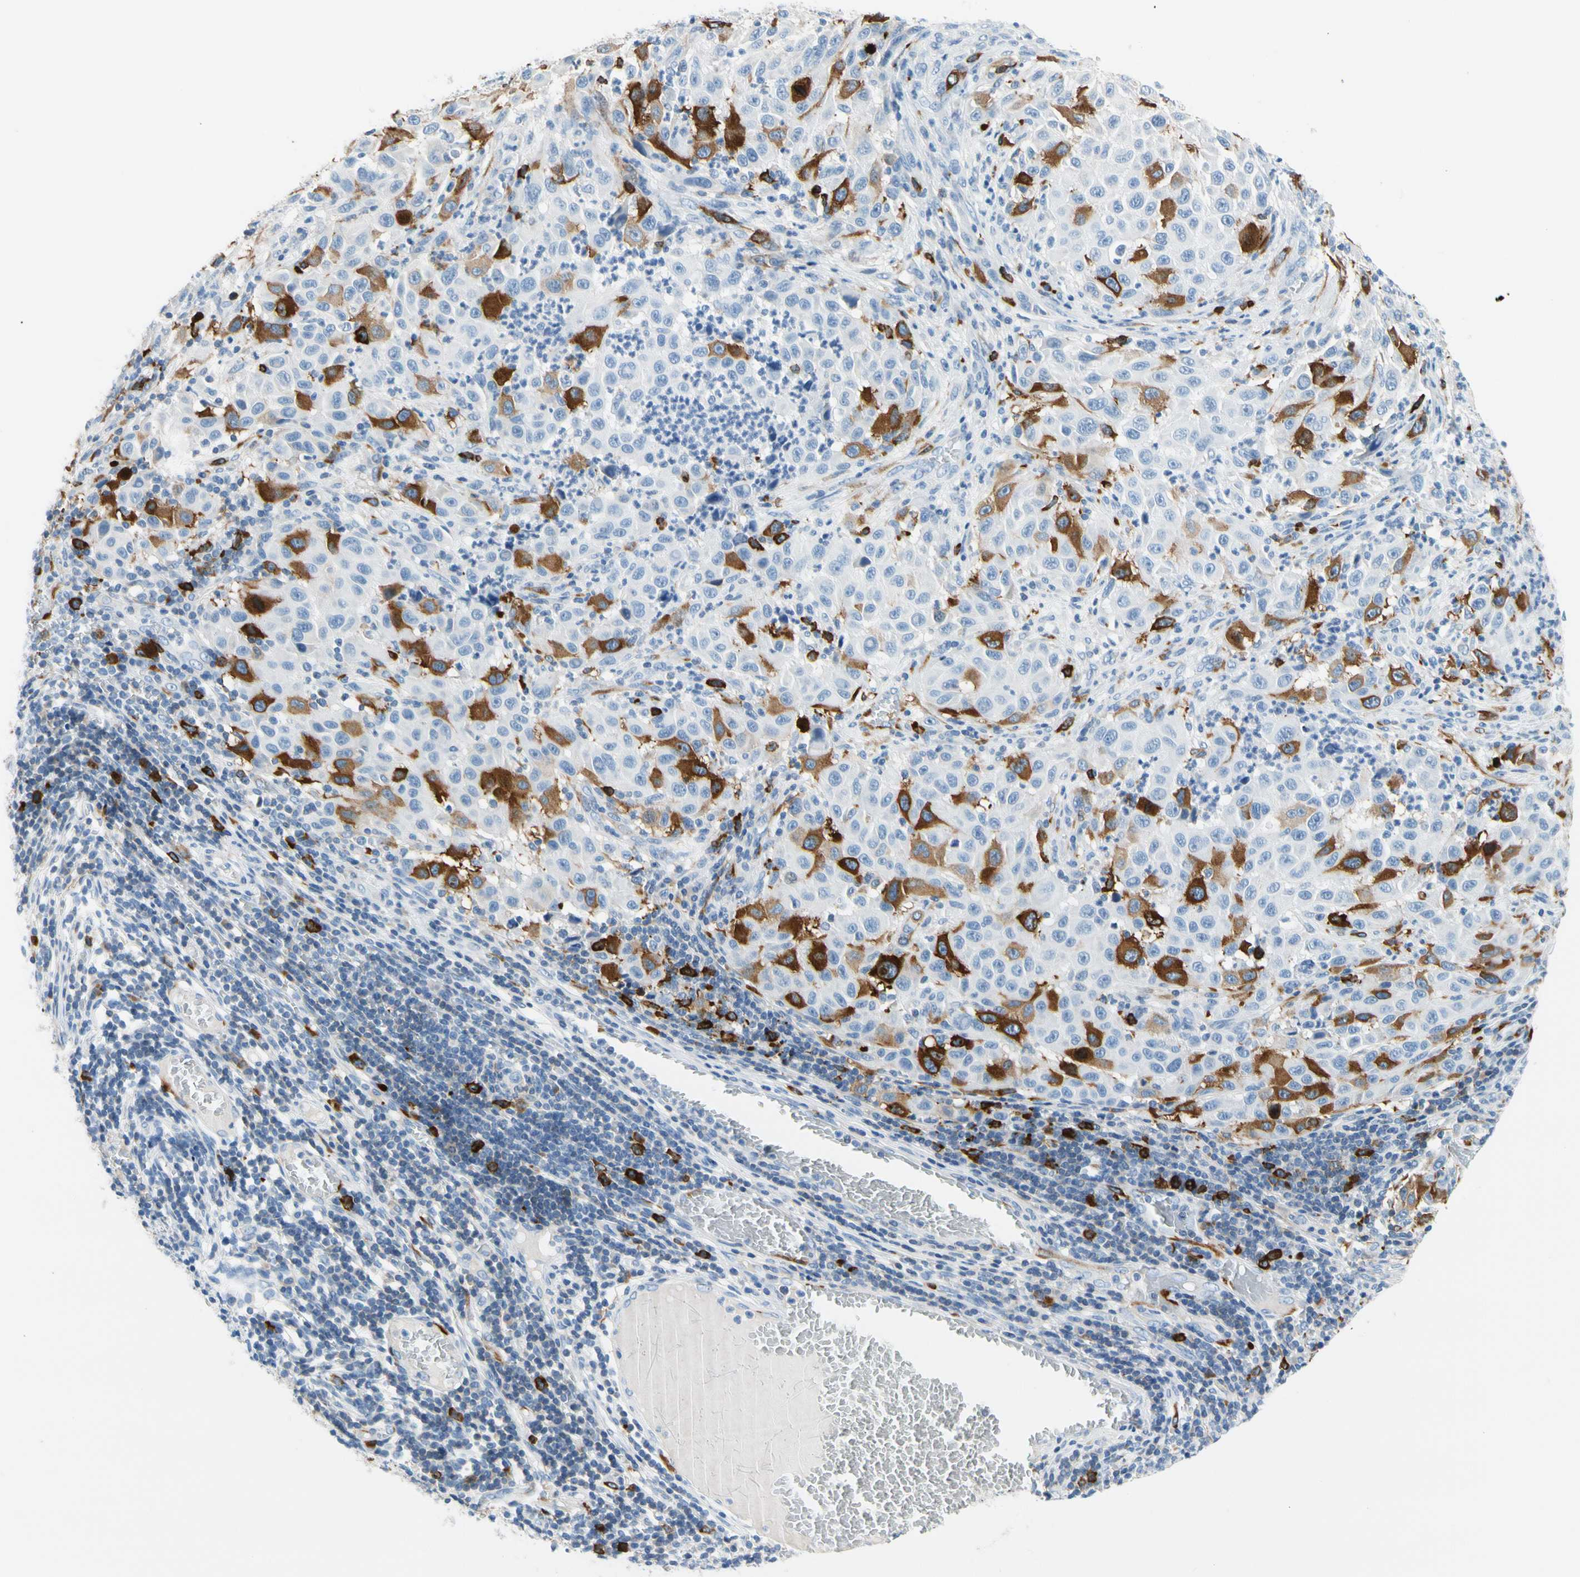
{"staining": {"intensity": "moderate", "quantity": "25%-75%", "location": "cytoplasmic/membranous"}, "tissue": "melanoma", "cell_type": "Tumor cells", "image_type": "cancer", "snomed": [{"axis": "morphology", "description": "Malignant melanoma, Metastatic site"}, {"axis": "topography", "description": "Lymph node"}], "caption": "Immunohistochemical staining of human malignant melanoma (metastatic site) exhibits medium levels of moderate cytoplasmic/membranous staining in about 25%-75% of tumor cells. (Stains: DAB in brown, nuclei in blue, Microscopy: brightfield microscopy at high magnification).", "gene": "TACC3", "patient": {"sex": "male", "age": 61}}